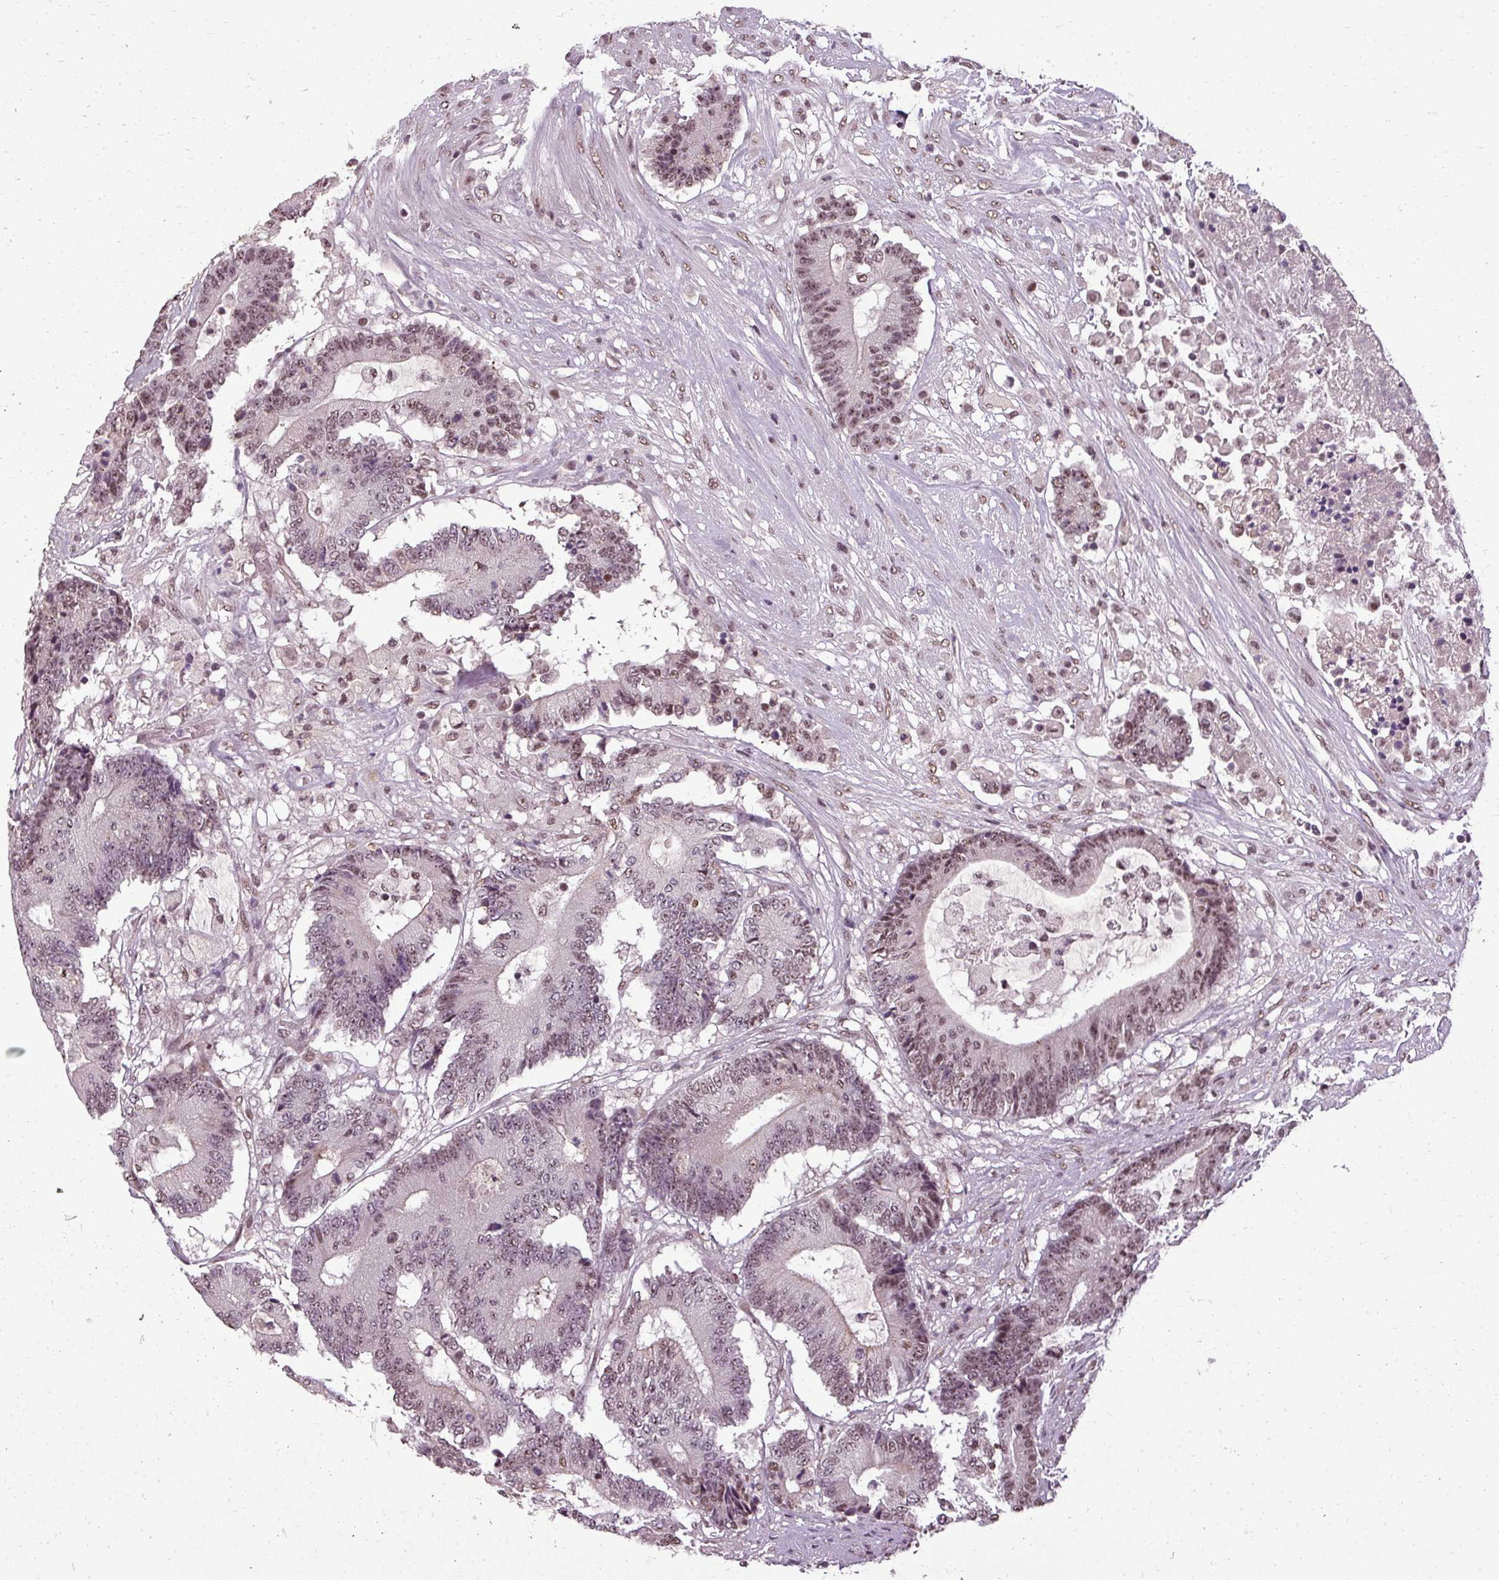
{"staining": {"intensity": "moderate", "quantity": ">75%", "location": "nuclear"}, "tissue": "colorectal cancer", "cell_type": "Tumor cells", "image_type": "cancer", "snomed": [{"axis": "morphology", "description": "Adenocarcinoma, NOS"}, {"axis": "topography", "description": "Colon"}], "caption": "IHC of human colorectal adenocarcinoma displays medium levels of moderate nuclear positivity in about >75% of tumor cells.", "gene": "BCAS3", "patient": {"sex": "female", "age": 84}}